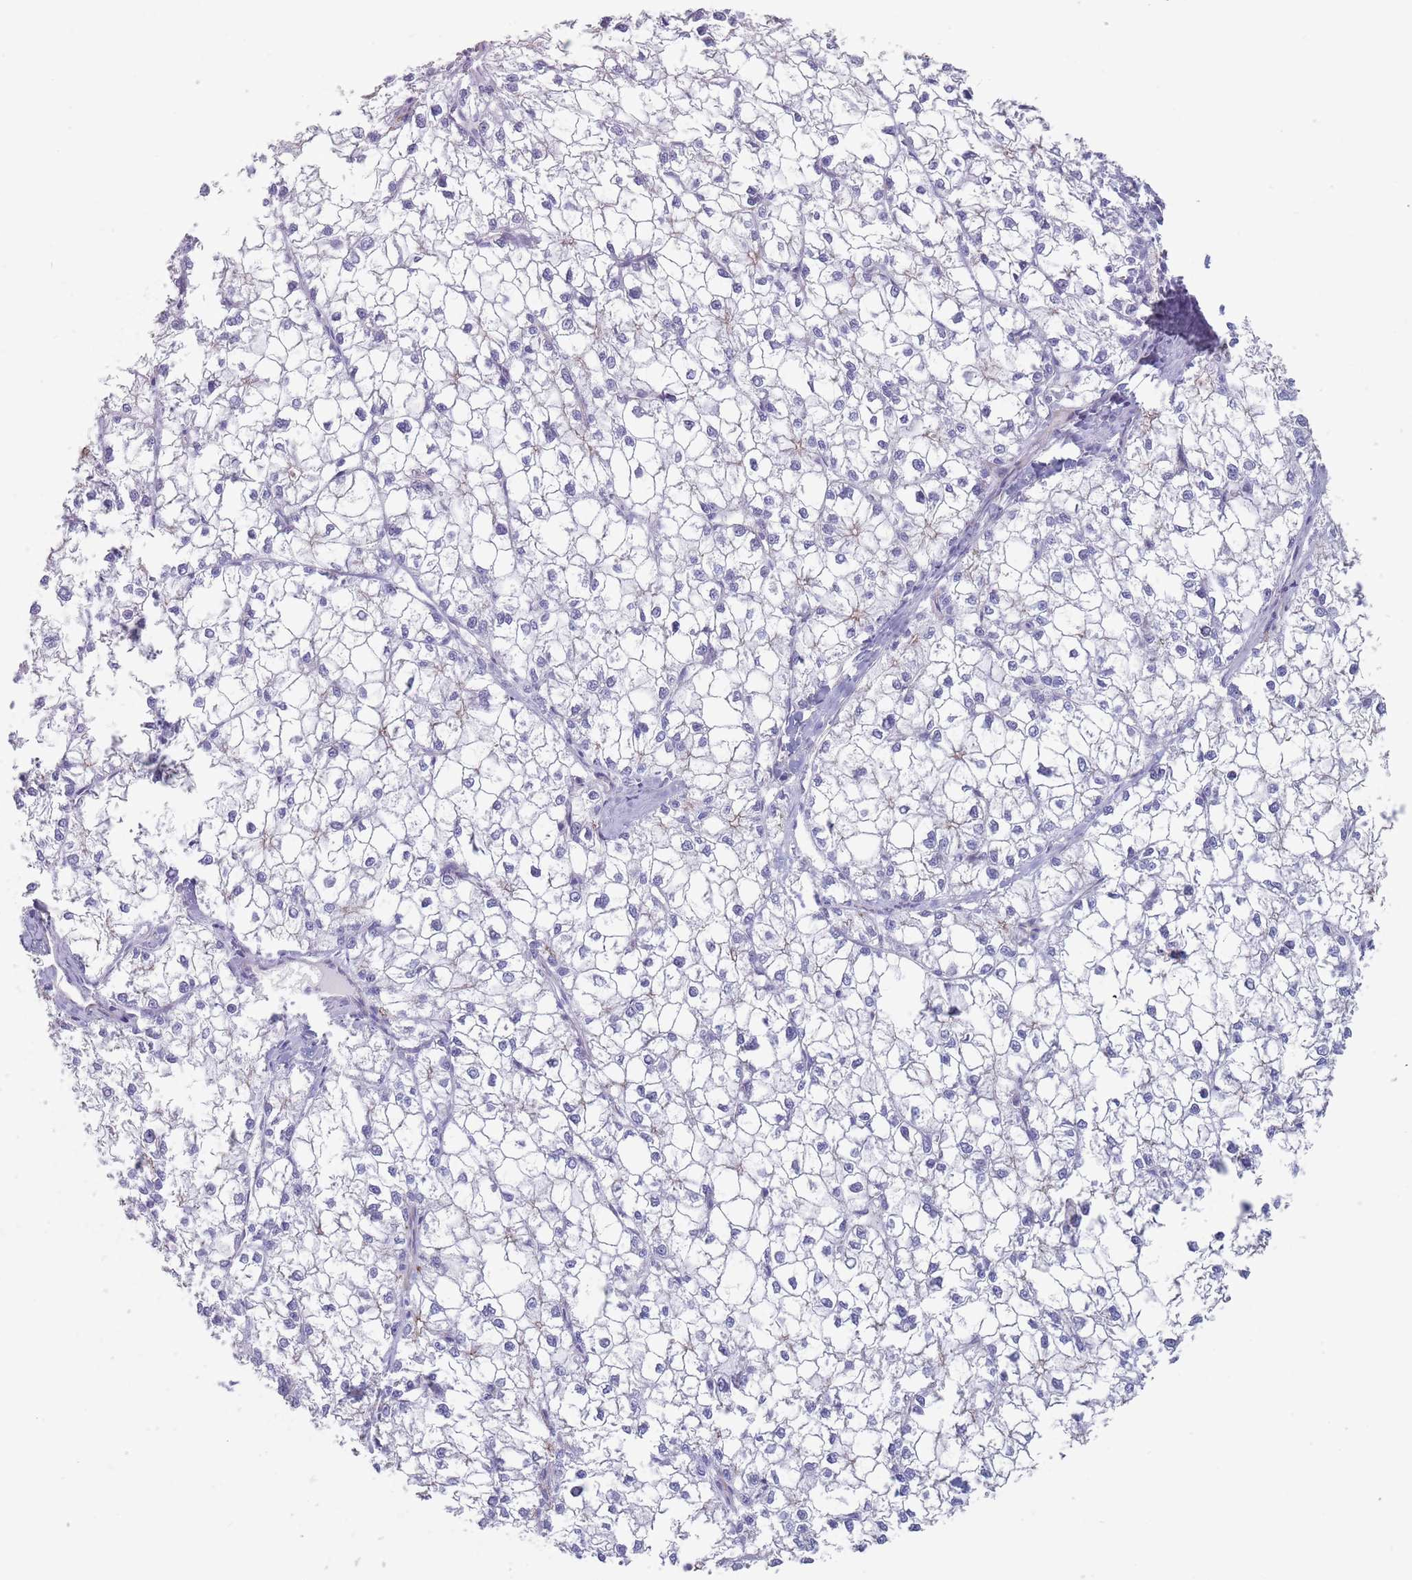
{"staining": {"intensity": "negative", "quantity": "none", "location": "none"}, "tissue": "liver cancer", "cell_type": "Tumor cells", "image_type": "cancer", "snomed": [{"axis": "morphology", "description": "Carcinoma, Hepatocellular, NOS"}, {"axis": "topography", "description": "Liver"}], "caption": "This is an immunohistochemistry photomicrograph of human hepatocellular carcinoma (liver). There is no staining in tumor cells.", "gene": "OR5A2", "patient": {"sex": "female", "age": 43}}